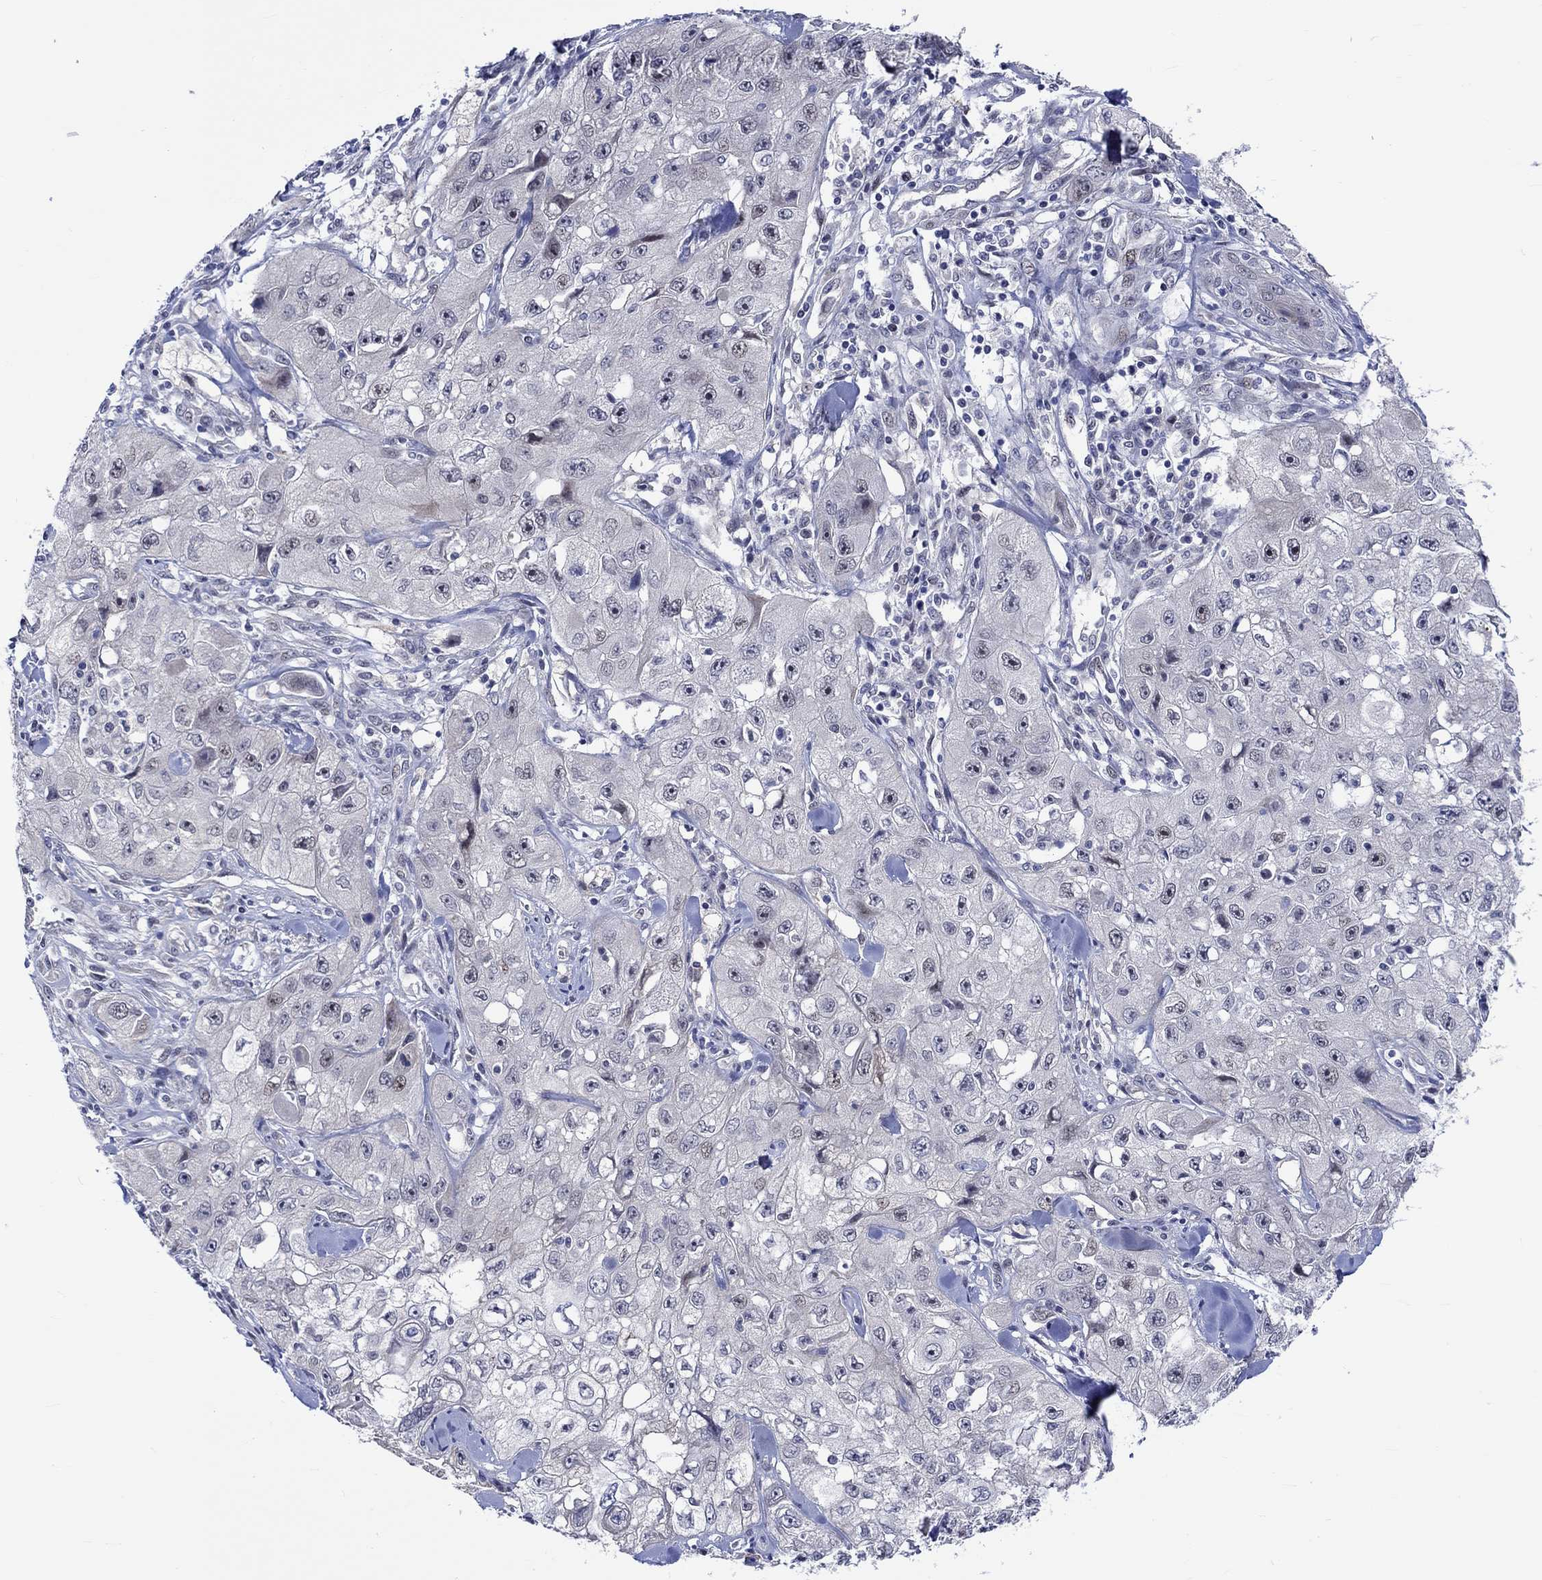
{"staining": {"intensity": "negative", "quantity": "none", "location": "none"}, "tissue": "skin cancer", "cell_type": "Tumor cells", "image_type": "cancer", "snomed": [{"axis": "morphology", "description": "Squamous cell carcinoma, NOS"}, {"axis": "topography", "description": "Skin"}, {"axis": "topography", "description": "Subcutis"}], "caption": "A histopathology image of skin cancer (squamous cell carcinoma) stained for a protein demonstrates no brown staining in tumor cells.", "gene": "E2F8", "patient": {"sex": "male", "age": 73}}